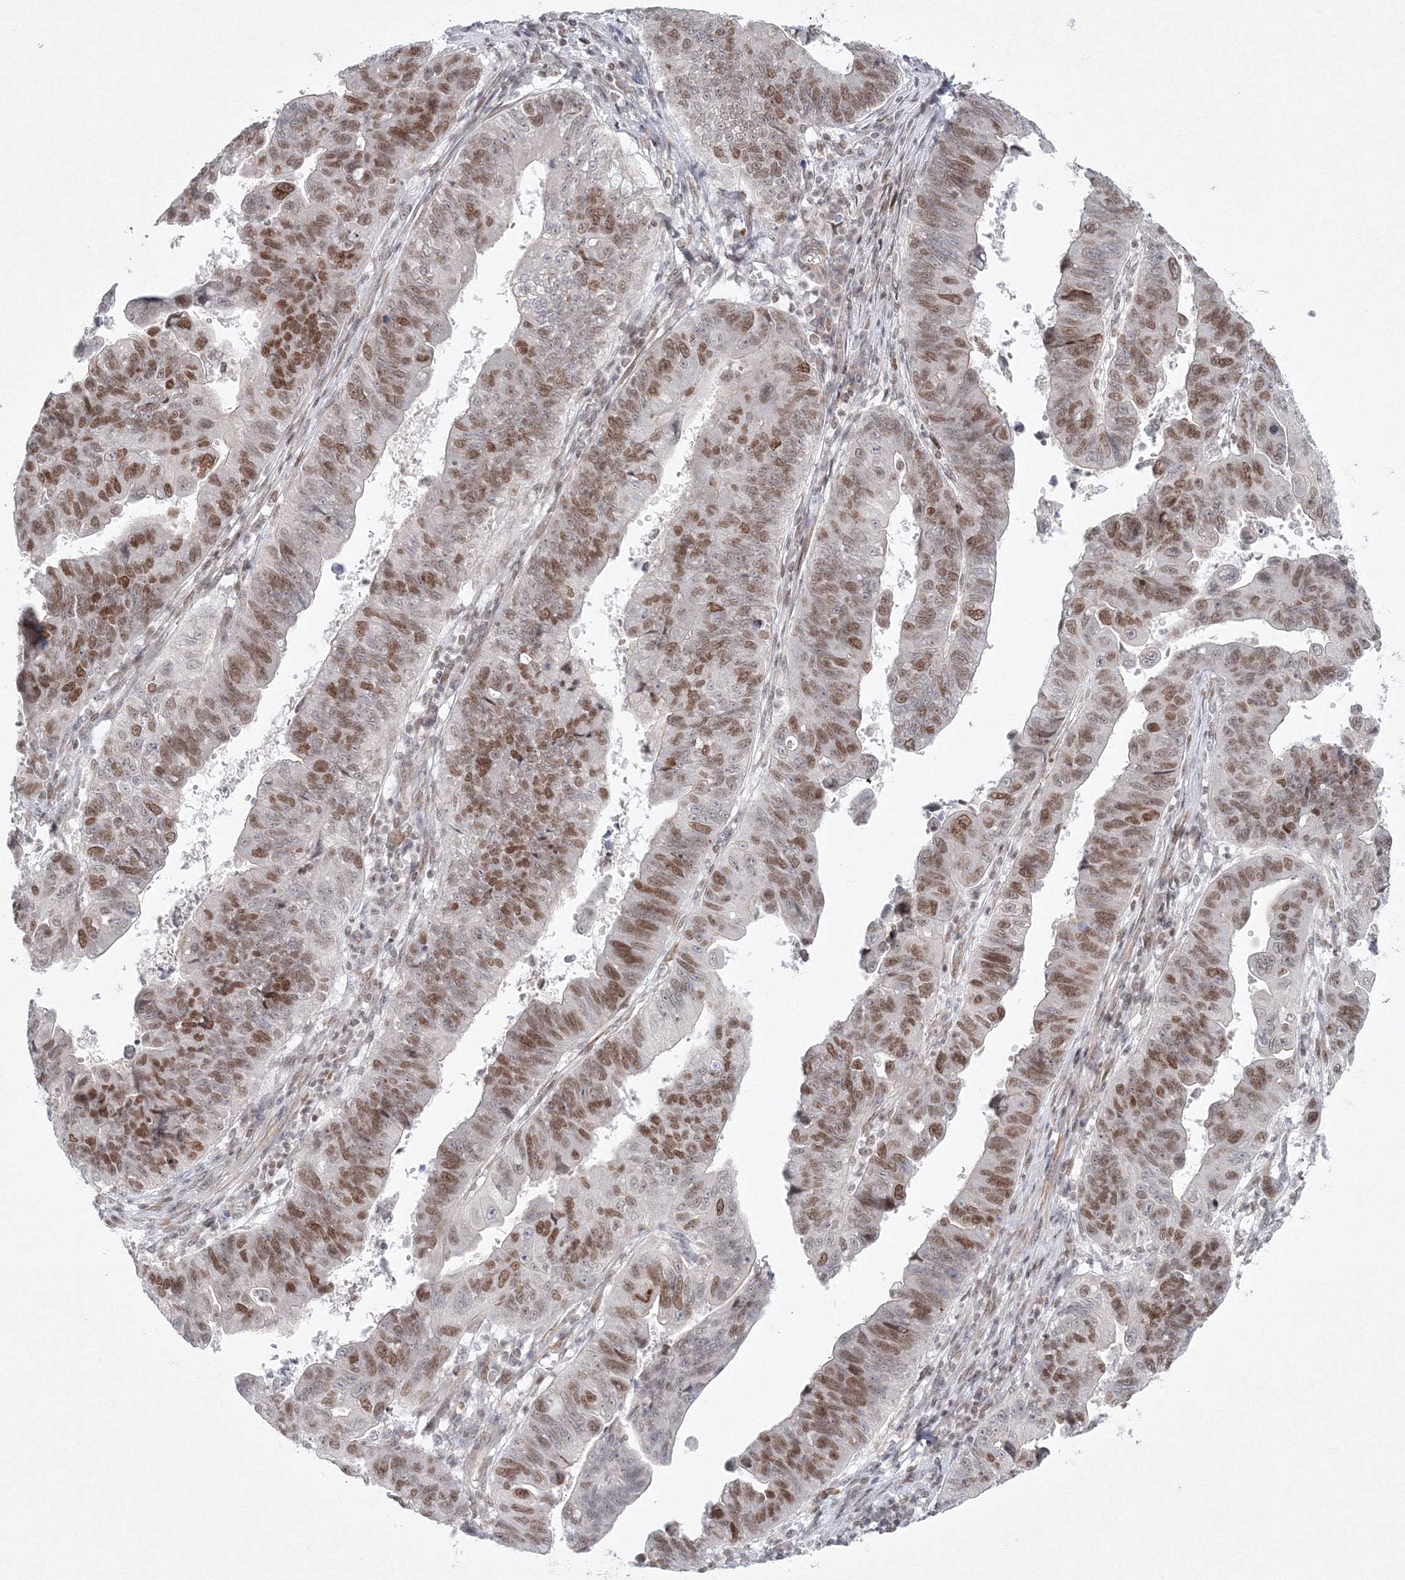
{"staining": {"intensity": "moderate", "quantity": ">75%", "location": "nuclear"}, "tissue": "stomach cancer", "cell_type": "Tumor cells", "image_type": "cancer", "snomed": [{"axis": "morphology", "description": "Adenocarcinoma, NOS"}, {"axis": "topography", "description": "Stomach"}], "caption": "A brown stain labels moderate nuclear positivity of a protein in adenocarcinoma (stomach) tumor cells.", "gene": "KIF4A", "patient": {"sex": "male", "age": 59}}